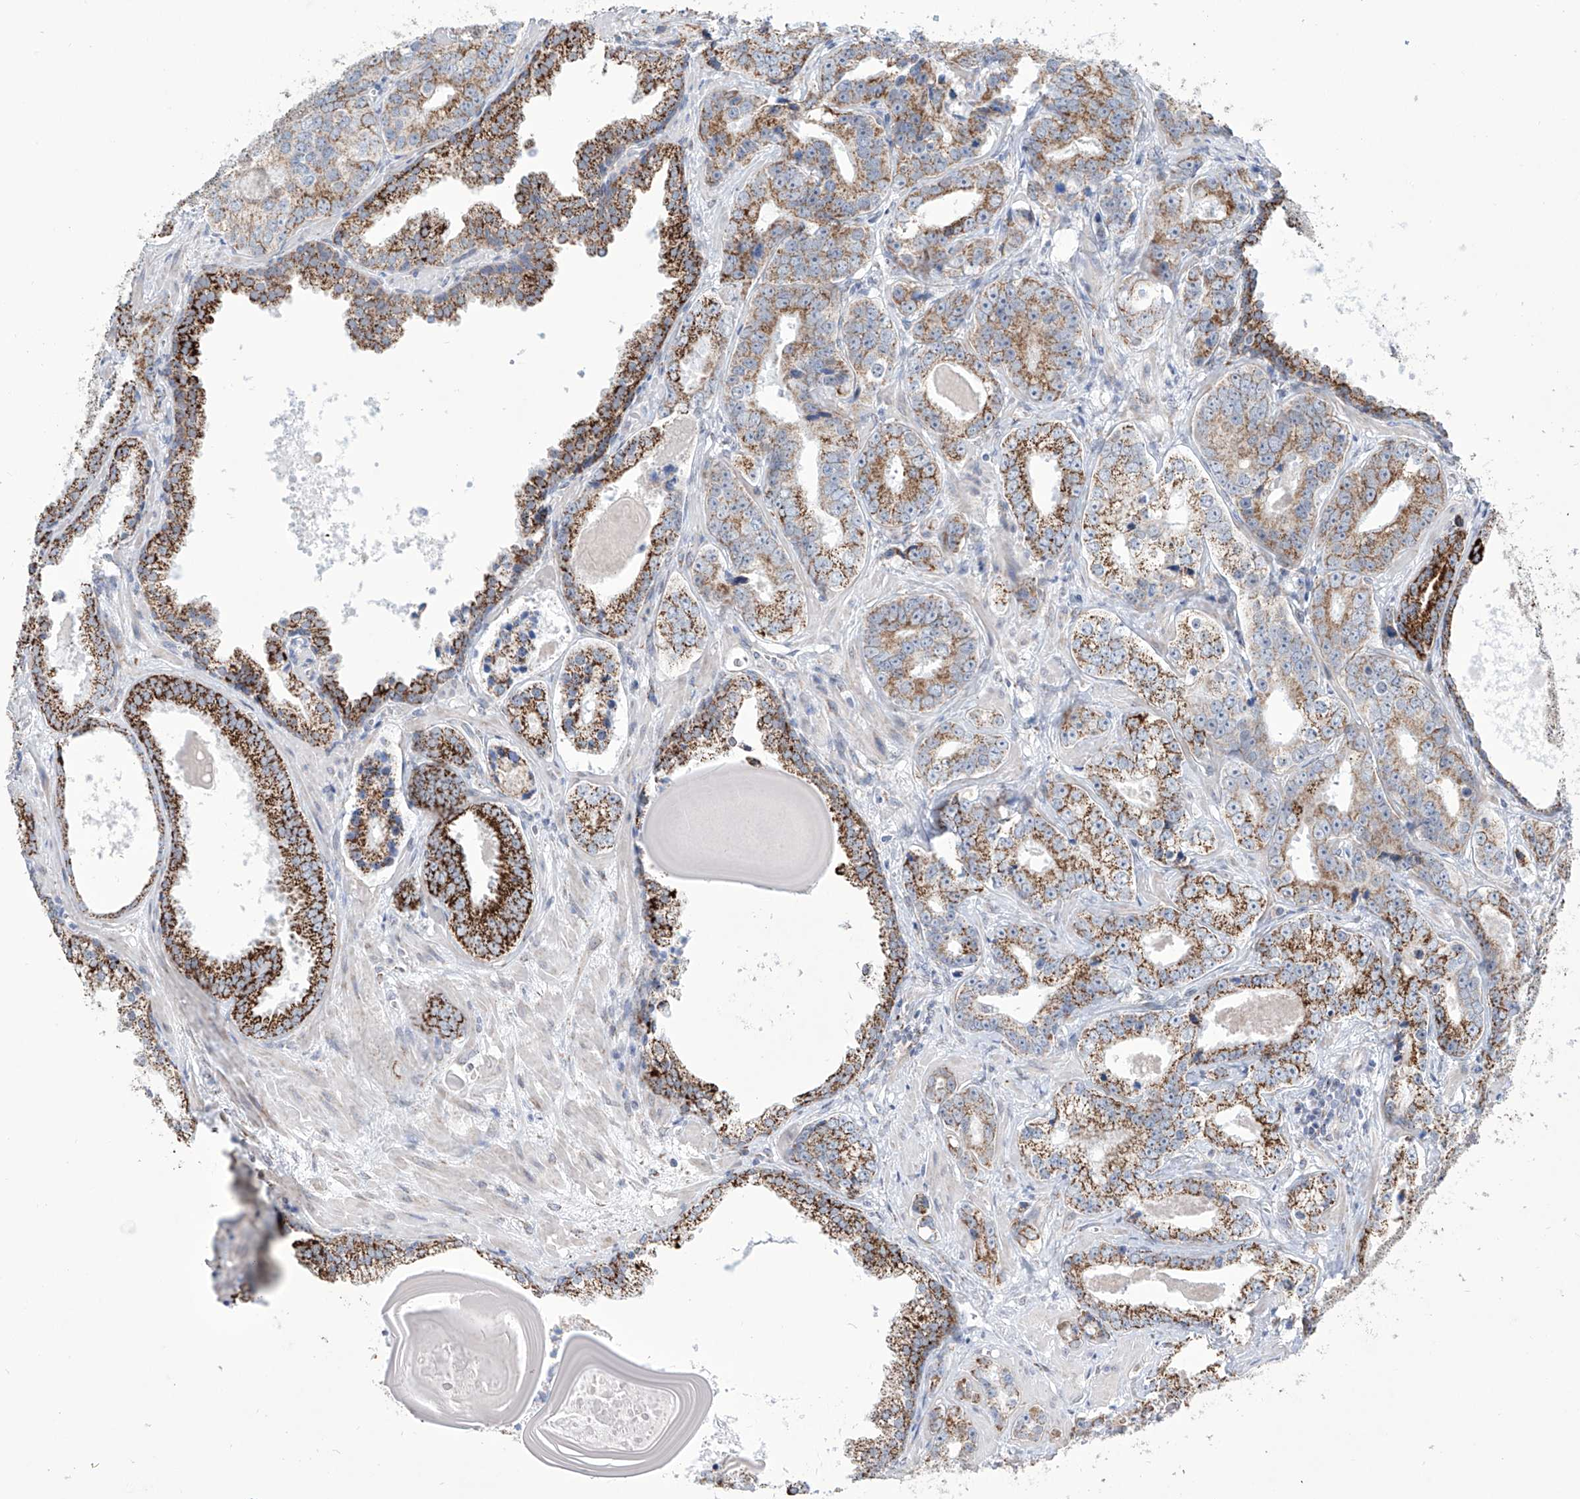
{"staining": {"intensity": "strong", "quantity": ">75%", "location": "cytoplasmic/membranous"}, "tissue": "prostate cancer", "cell_type": "Tumor cells", "image_type": "cancer", "snomed": [{"axis": "morphology", "description": "Adenocarcinoma, High grade"}, {"axis": "topography", "description": "Prostate"}], "caption": "A high amount of strong cytoplasmic/membranous staining is identified in about >75% of tumor cells in adenocarcinoma (high-grade) (prostate) tissue. The protein is shown in brown color, while the nuclei are stained blue.", "gene": "ALDH6A1", "patient": {"sex": "male", "age": 62}}